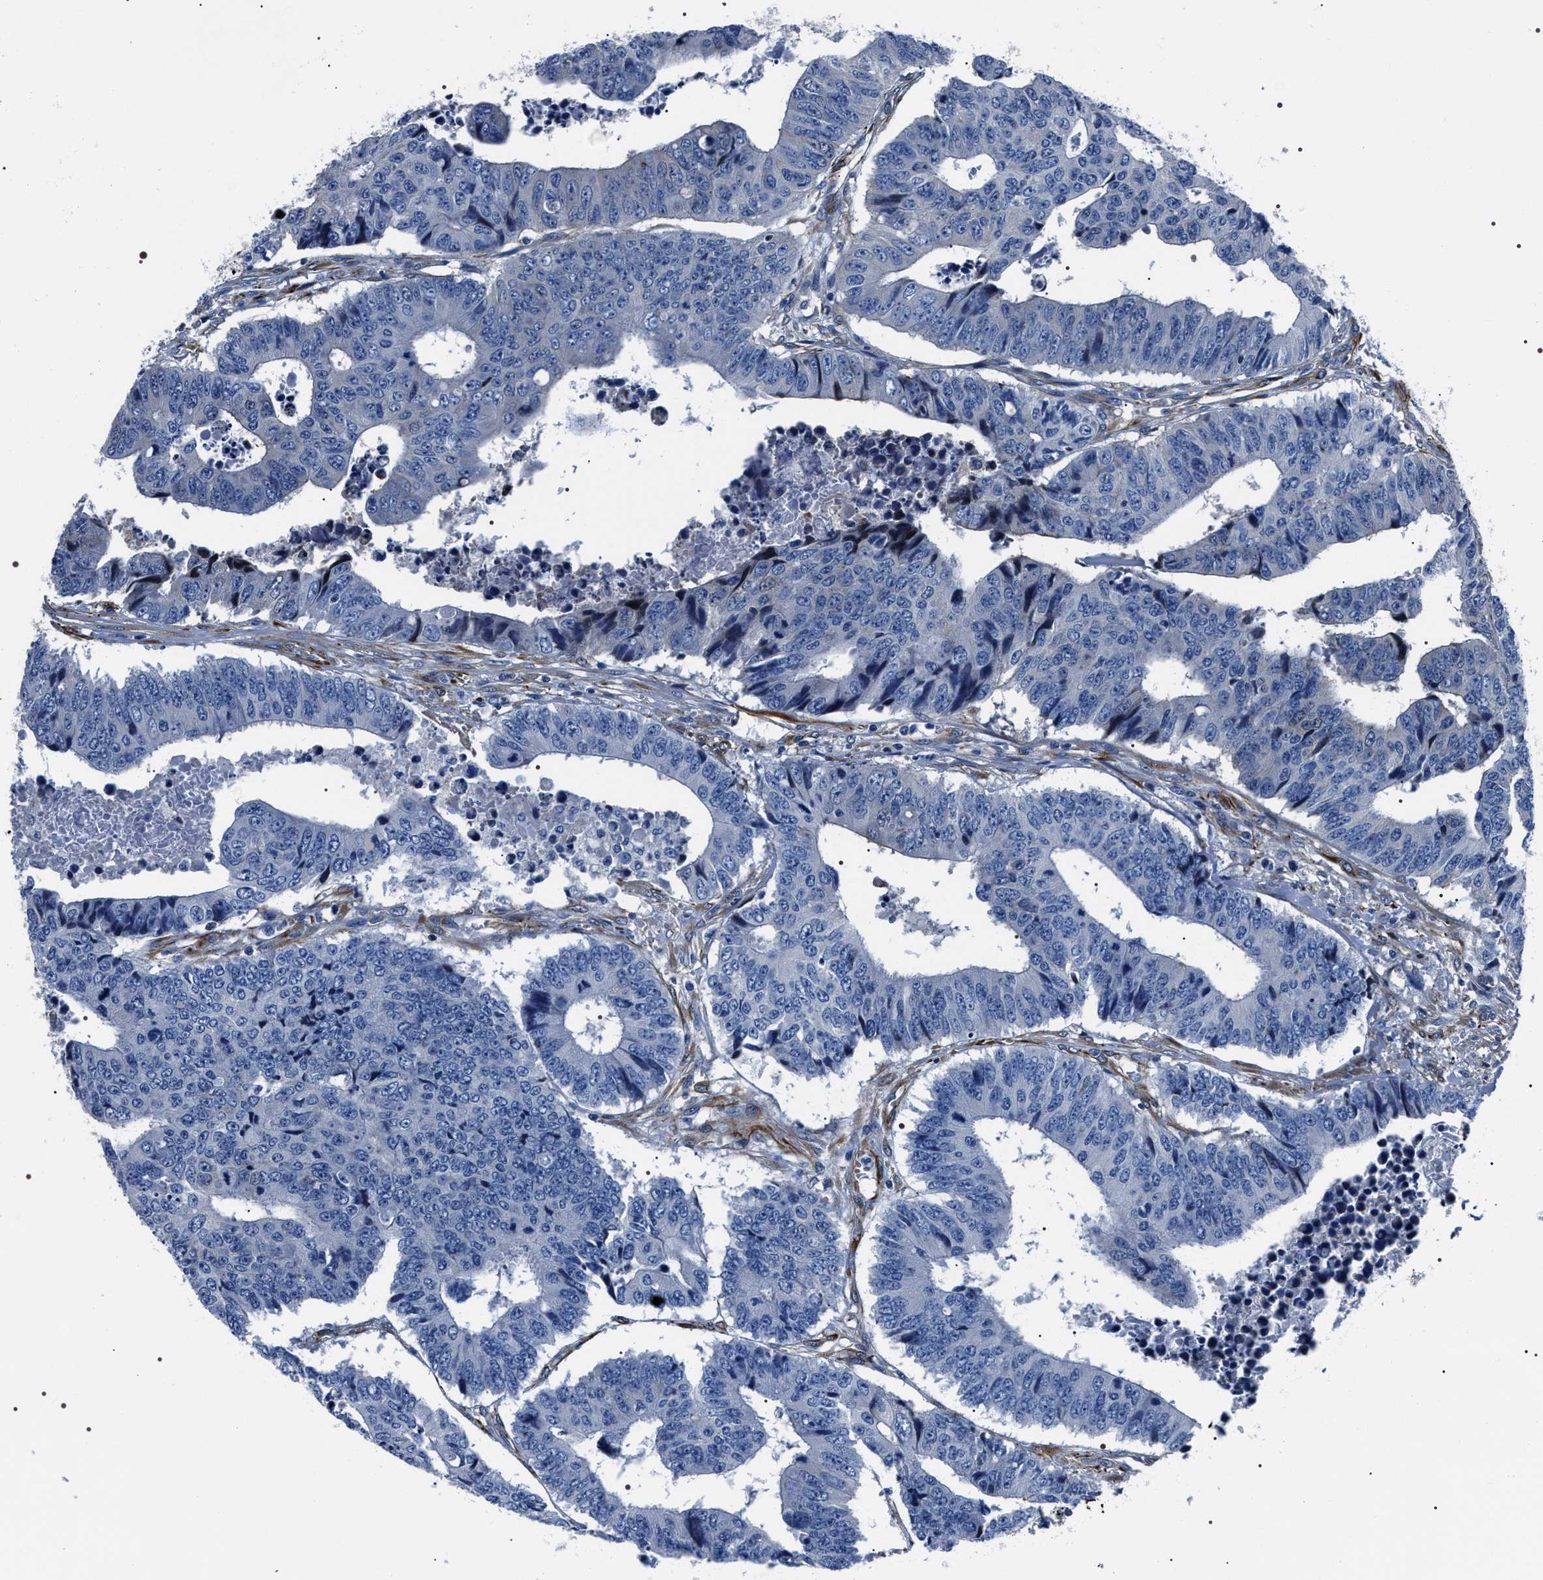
{"staining": {"intensity": "negative", "quantity": "none", "location": "none"}, "tissue": "colorectal cancer", "cell_type": "Tumor cells", "image_type": "cancer", "snomed": [{"axis": "morphology", "description": "Adenocarcinoma, NOS"}, {"axis": "topography", "description": "Rectum"}], "caption": "Image shows no protein positivity in tumor cells of adenocarcinoma (colorectal) tissue.", "gene": "BAG2", "patient": {"sex": "male", "age": 84}}